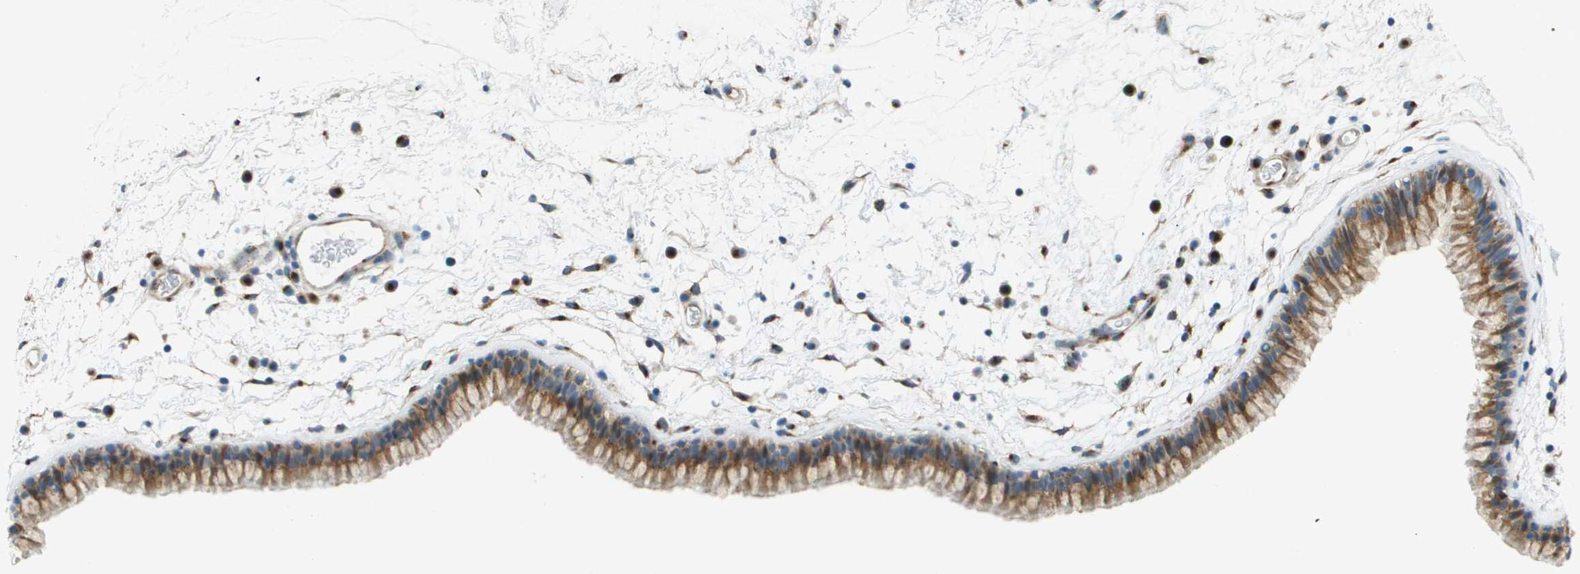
{"staining": {"intensity": "moderate", "quantity": ">75%", "location": "cytoplasmic/membranous"}, "tissue": "nasopharynx", "cell_type": "Respiratory epithelial cells", "image_type": "normal", "snomed": [{"axis": "morphology", "description": "Normal tissue, NOS"}, {"axis": "morphology", "description": "Inflammation, NOS"}, {"axis": "topography", "description": "Nasopharynx"}], "caption": "Immunohistochemical staining of unremarkable nasopharynx displays moderate cytoplasmic/membranous protein expression in about >75% of respiratory epithelial cells. The staining was performed using DAB (3,3'-diaminobenzidine) to visualize the protein expression in brown, while the nuclei were stained in blue with hematoxylin (Magnification: 20x).", "gene": "ACBD3", "patient": {"sex": "male", "age": 48}}